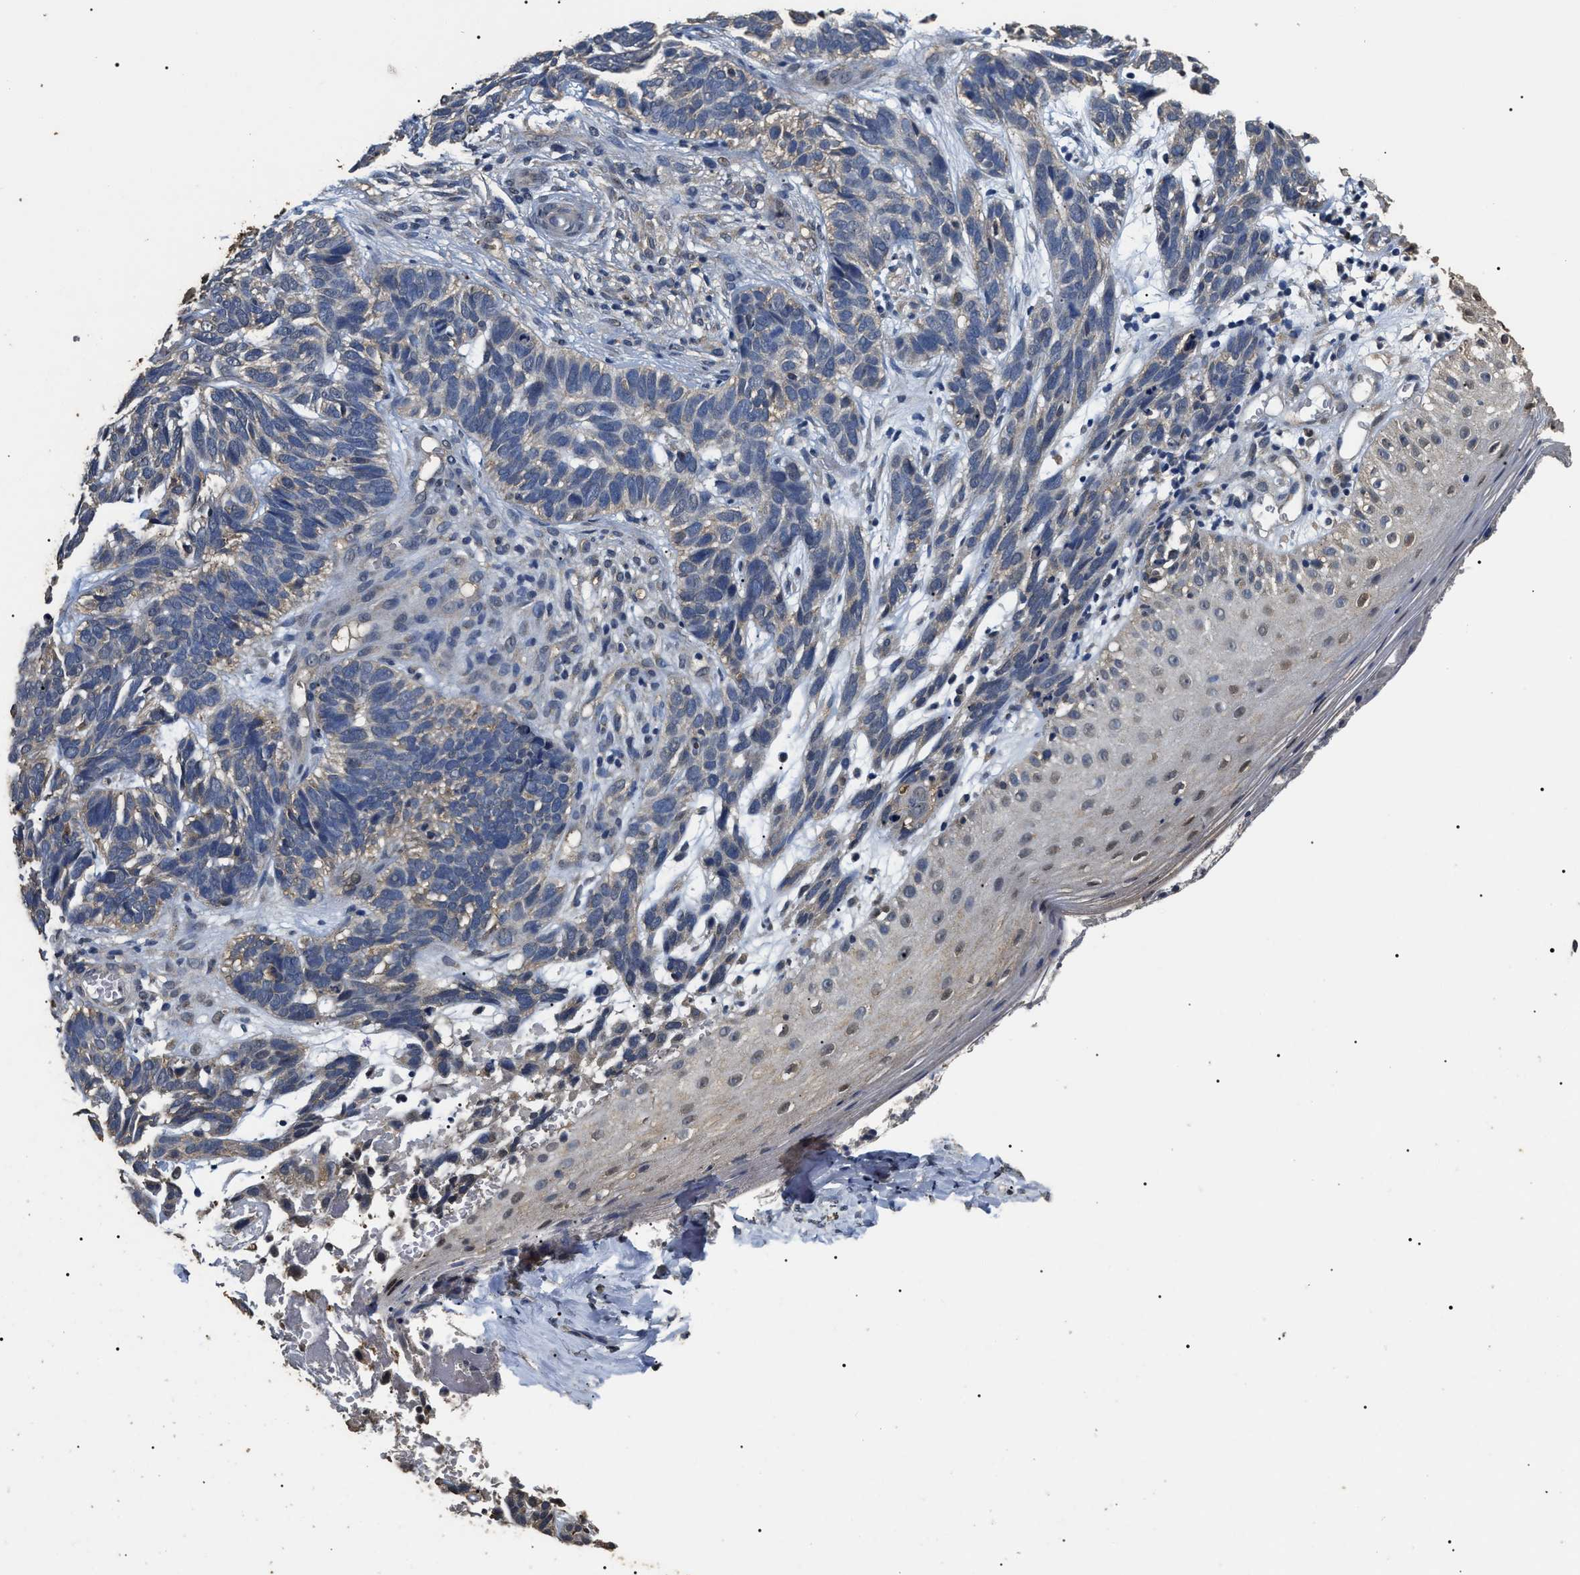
{"staining": {"intensity": "negative", "quantity": "none", "location": "none"}, "tissue": "skin cancer", "cell_type": "Tumor cells", "image_type": "cancer", "snomed": [{"axis": "morphology", "description": "Basal cell carcinoma"}, {"axis": "topography", "description": "Skin"}], "caption": "Tumor cells show no significant staining in skin cancer.", "gene": "PSMD8", "patient": {"sex": "male", "age": 87}}